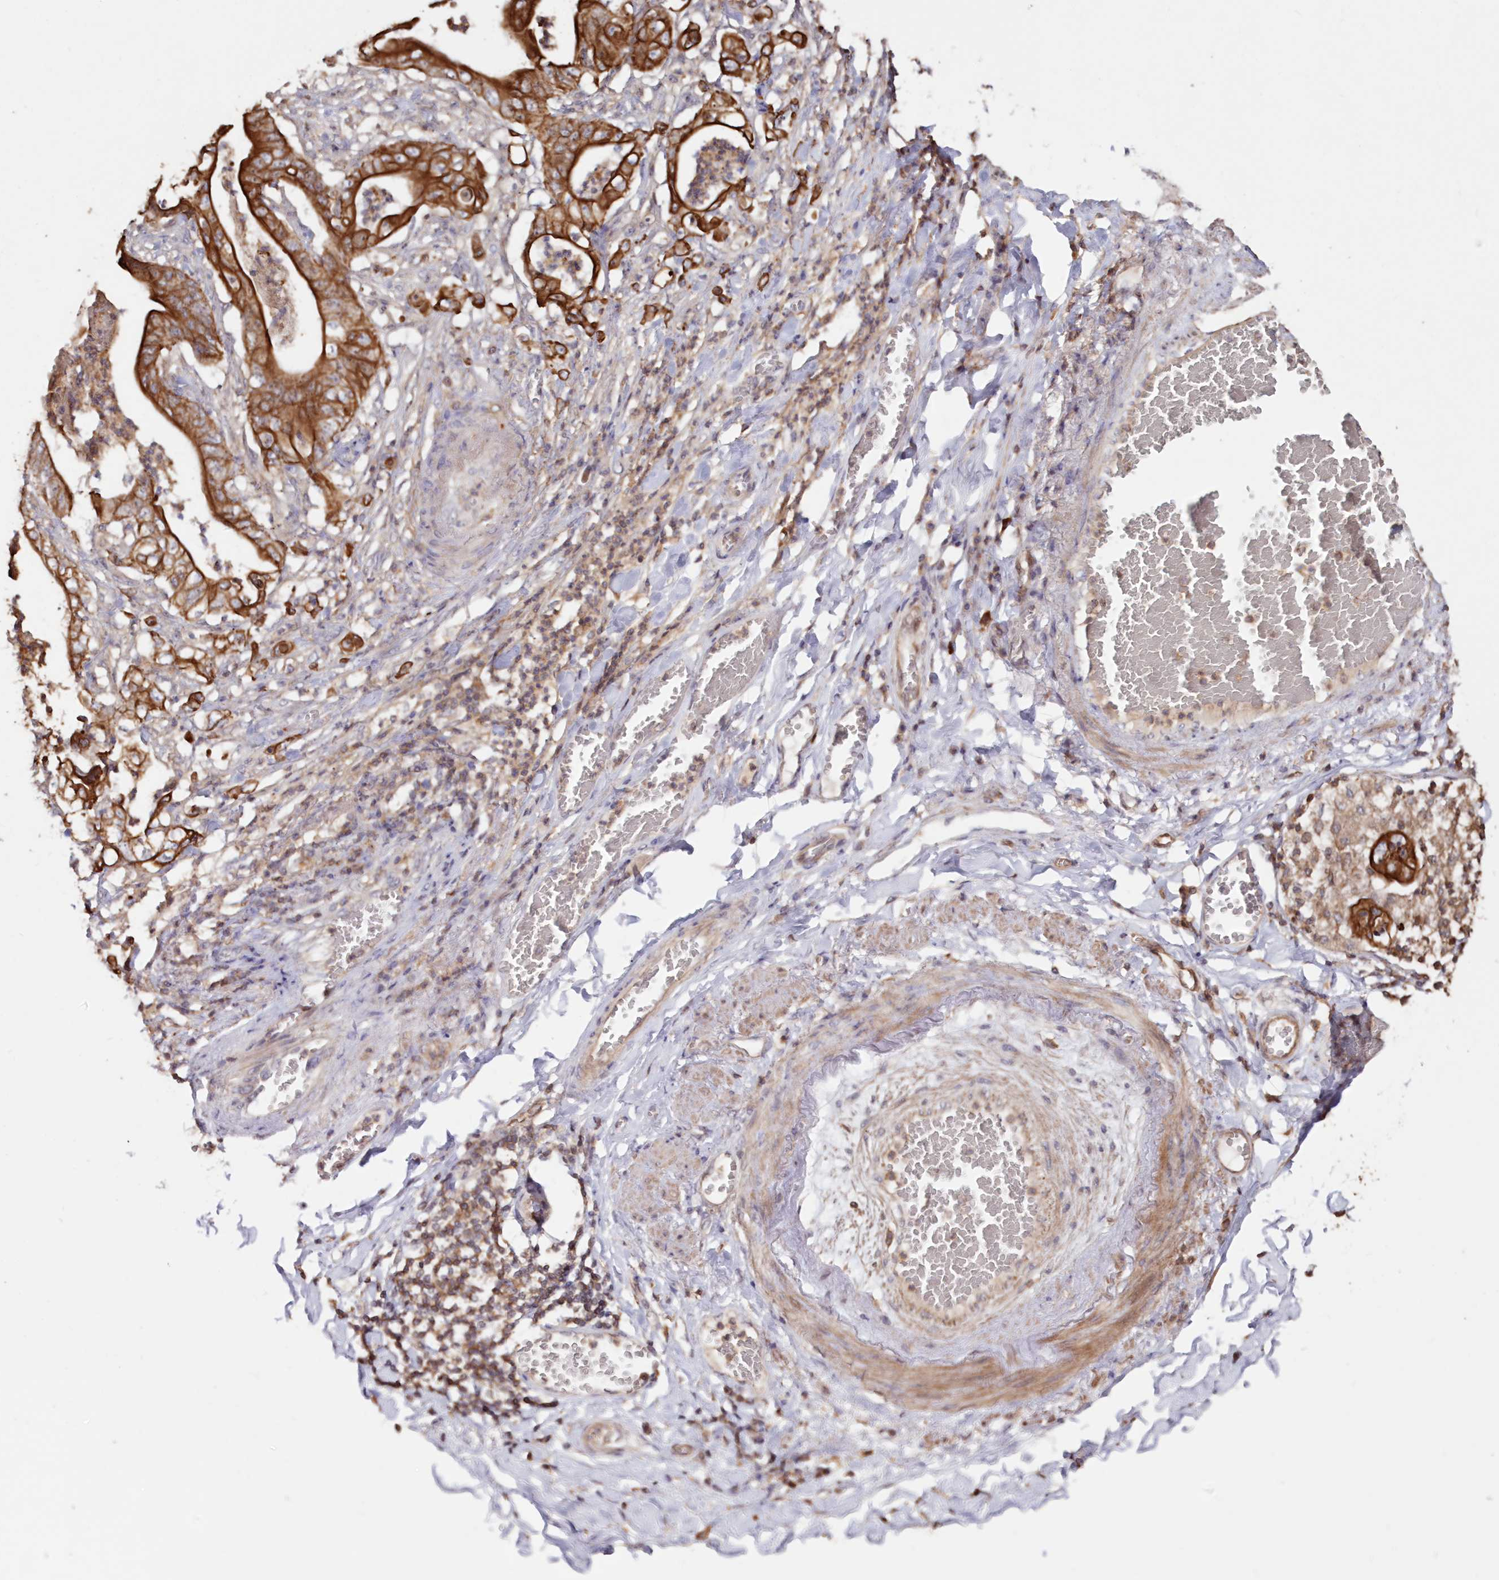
{"staining": {"intensity": "strong", "quantity": ">75%", "location": "cytoplasmic/membranous"}, "tissue": "stomach cancer", "cell_type": "Tumor cells", "image_type": "cancer", "snomed": [{"axis": "morphology", "description": "Adenocarcinoma, NOS"}, {"axis": "topography", "description": "Stomach"}], "caption": "An IHC photomicrograph of neoplastic tissue is shown. Protein staining in brown labels strong cytoplasmic/membranous positivity in stomach adenocarcinoma within tumor cells. The protein is stained brown, and the nuclei are stained in blue (DAB (3,3'-diaminobenzidine) IHC with brightfield microscopy, high magnification).", "gene": "SNED1", "patient": {"sex": "female", "age": 73}}